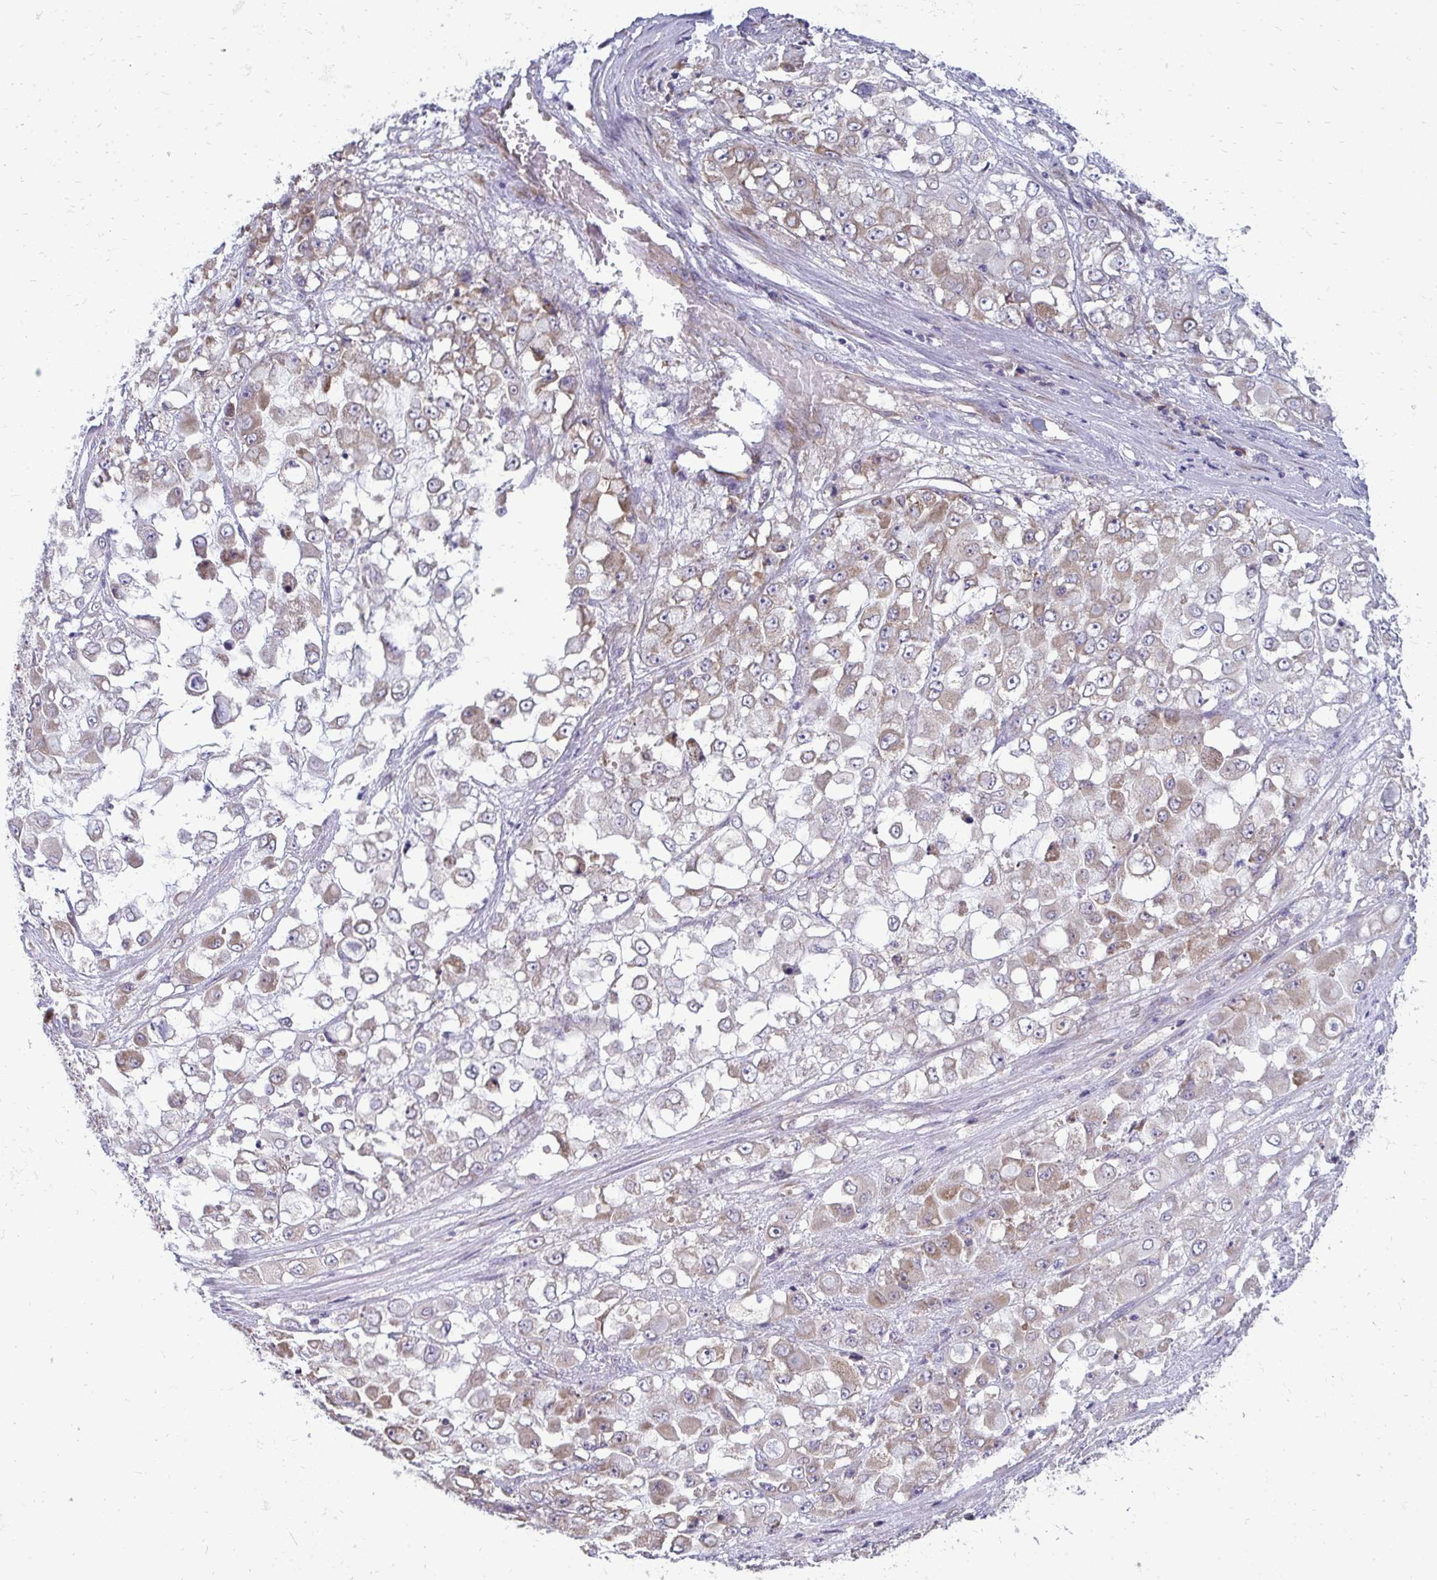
{"staining": {"intensity": "moderate", "quantity": "25%-75%", "location": "cytoplasmic/membranous"}, "tissue": "stomach cancer", "cell_type": "Tumor cells", "image_type": "cancer", "snomed": [{"axis": "morphology", "description": "Adenocarcinoma, NOS"}, {"axis": "topography", "description": "Stomach"}], "caption": "This histopathology image demonstrates stomach cancer (adenocarcinoma) stained with immunohistochemistry (IHC) to label a protein in brown. The cytoplasmic/membranous of tumor cells show moderate positivity for the protein. Nuclei are counter-stained blue.", "gene": "RPLP2", "patient": {"sex": "female", "age": 76}}